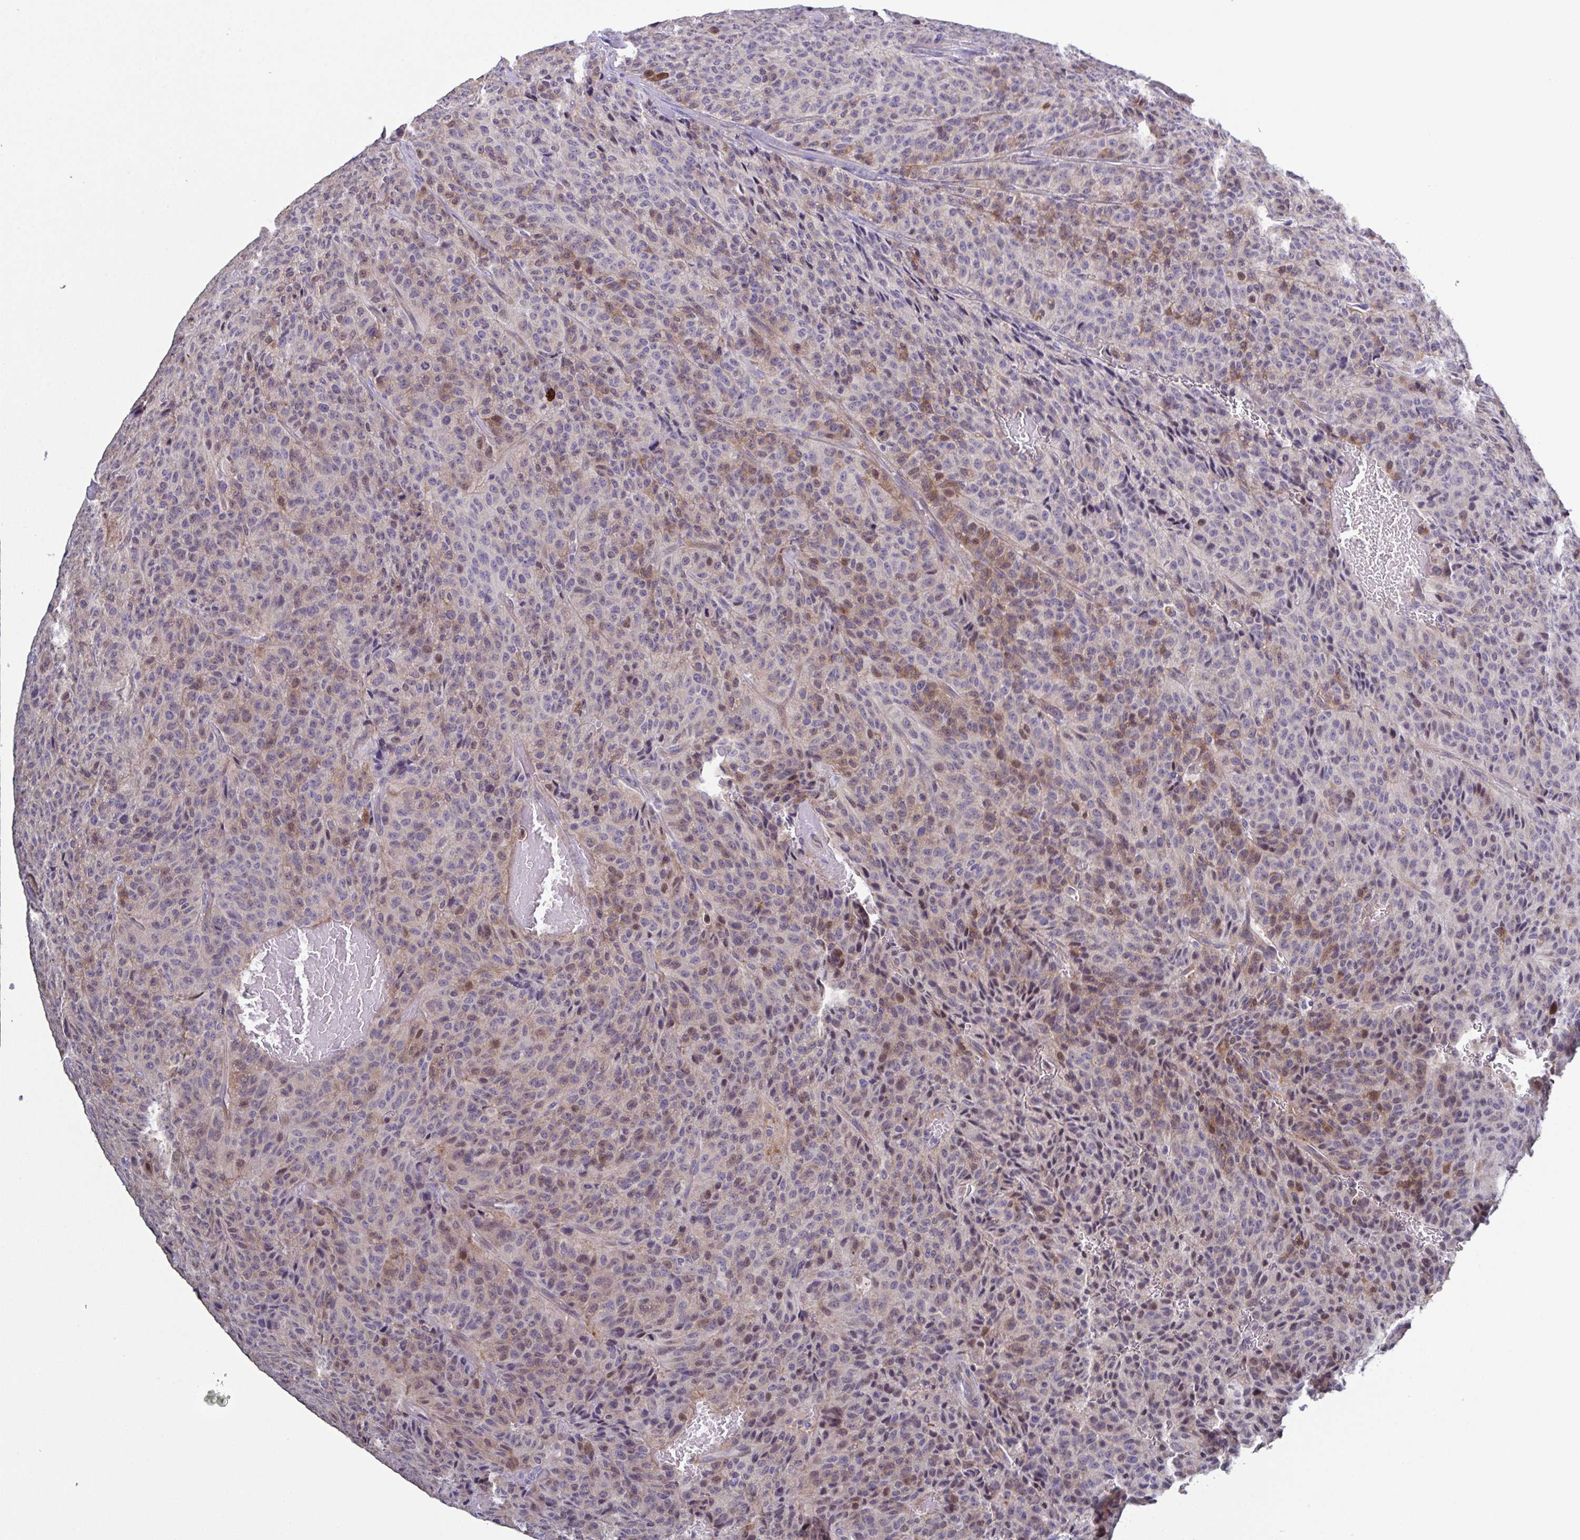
{"staining": {"intensity": "weak", "quantity": "25%-75%", "location": "cytoplasmic/membranous"}, "tissue": "carcinoid", "cell_type": "Tumor cells", "image_type": "cancer", "snomed": [{"axis": "morphology", "description": "Carcinoid, malignant, NOS"}, {"axis": "topography", "description": "Lung"}], "caption": "Carcinoid stained for a protein exhibits weak cytoplasmic/membranous positivity in tumor cells. Using DAB (3,3'-diaminobenzidine) (brown) and hematoxylin (blue) stains, captured at high magnification using brightfield microscopy.", "gene": "GLDC", "patient": {"sex": "male", "age": 71}}